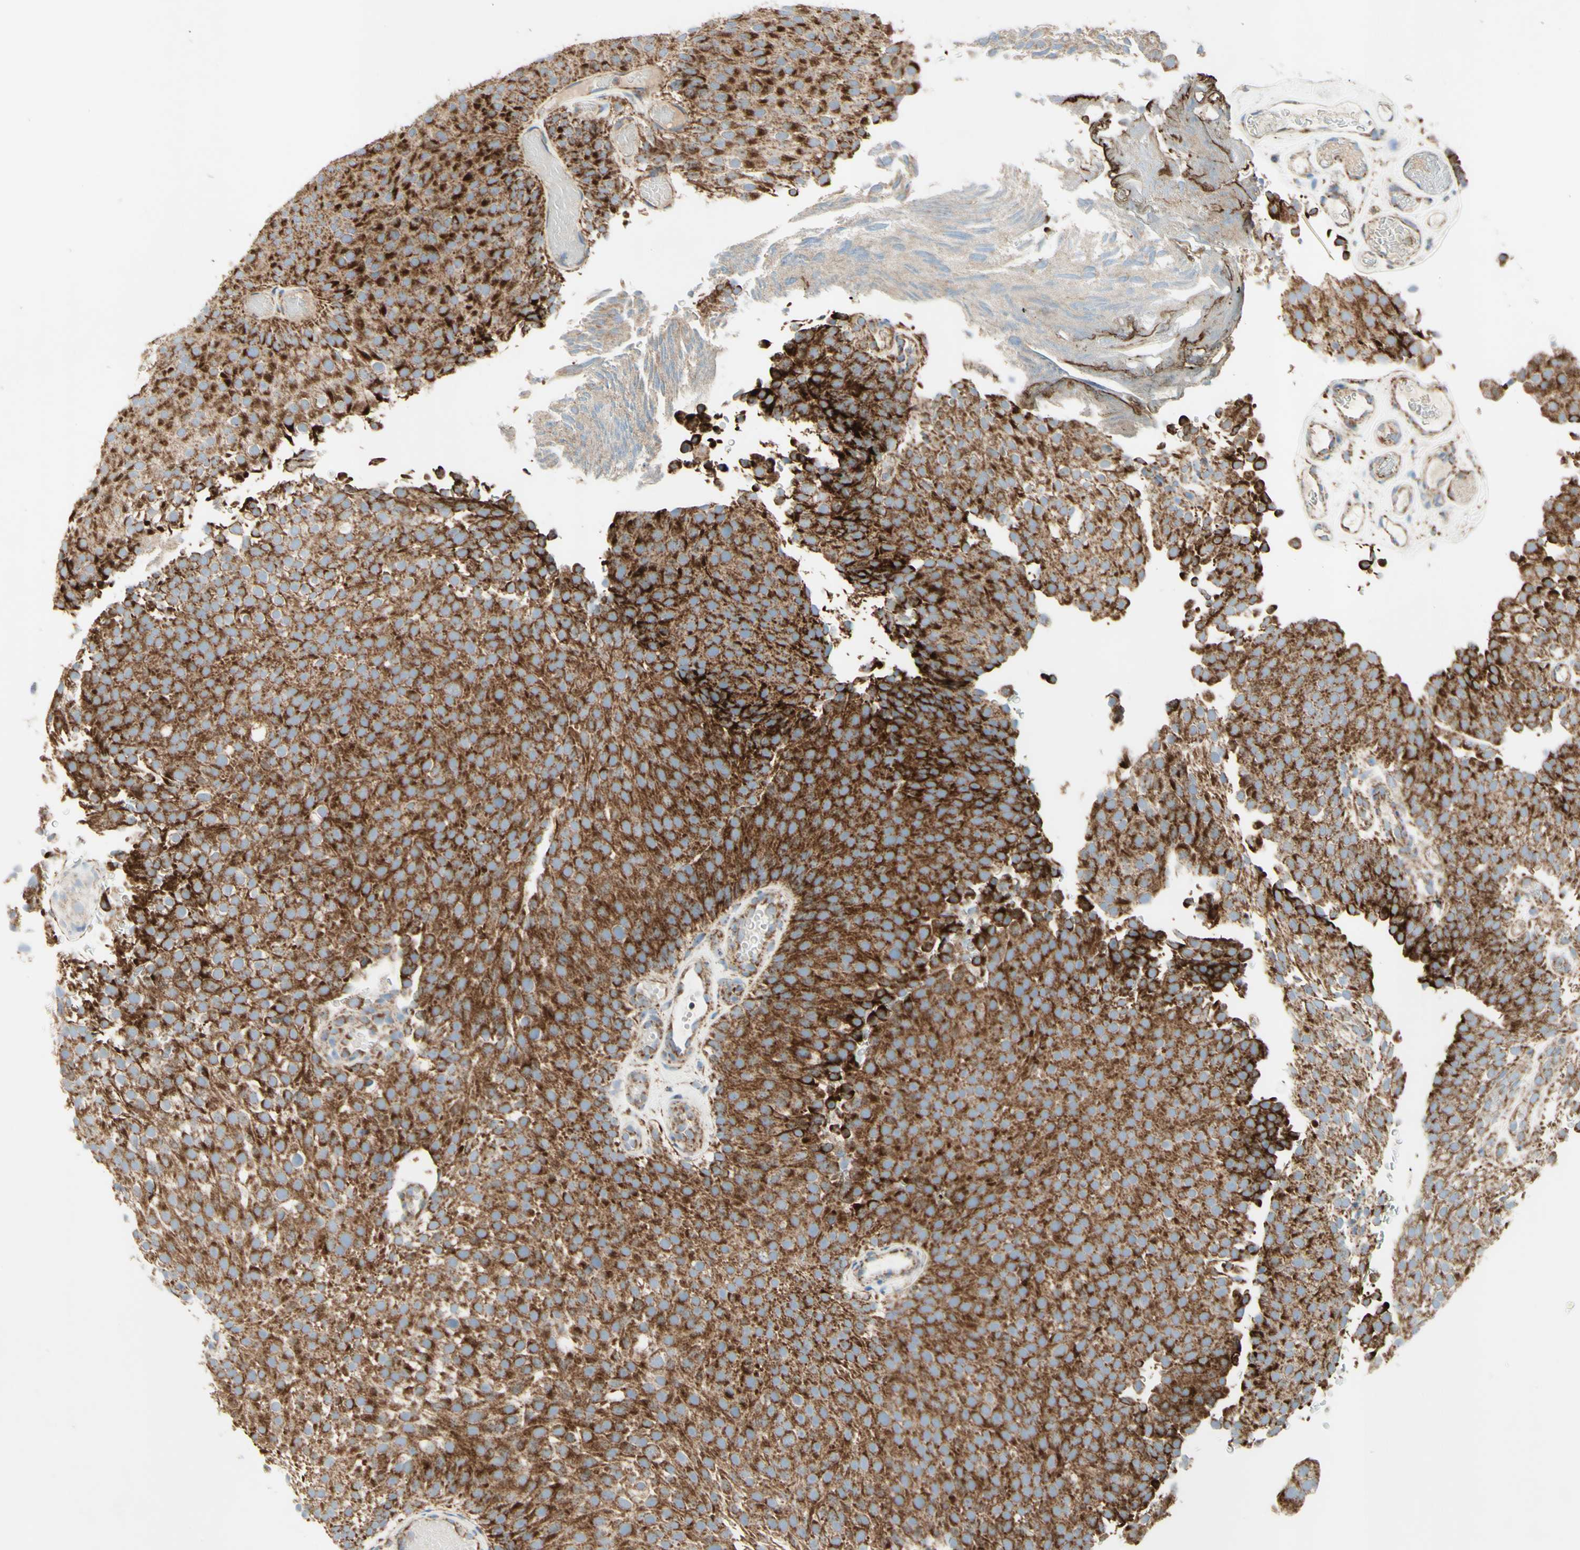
{"staining": {"intensity": "strong", "quantity": ">75%", "location": "cytoplasmic/membranous"}, "tissue": "urothelial cancer", "cell_type": "Tumor cells", "image_type": "cancer", "snomed": [{"axis": "morphology", "description": "Urothelial carcinoma, Low grade"}, {"axis": "topography", "description": "Urinary bladder"}], "caption": "Brown immunohistochemical staining in human urothelial carcinoma (low-grade) displays strong cytoplasmic/membranous expression in approximately >75% of tumor cells.", "gene": "ARMC10", "patient": {"sex": "male", "age": 78}}